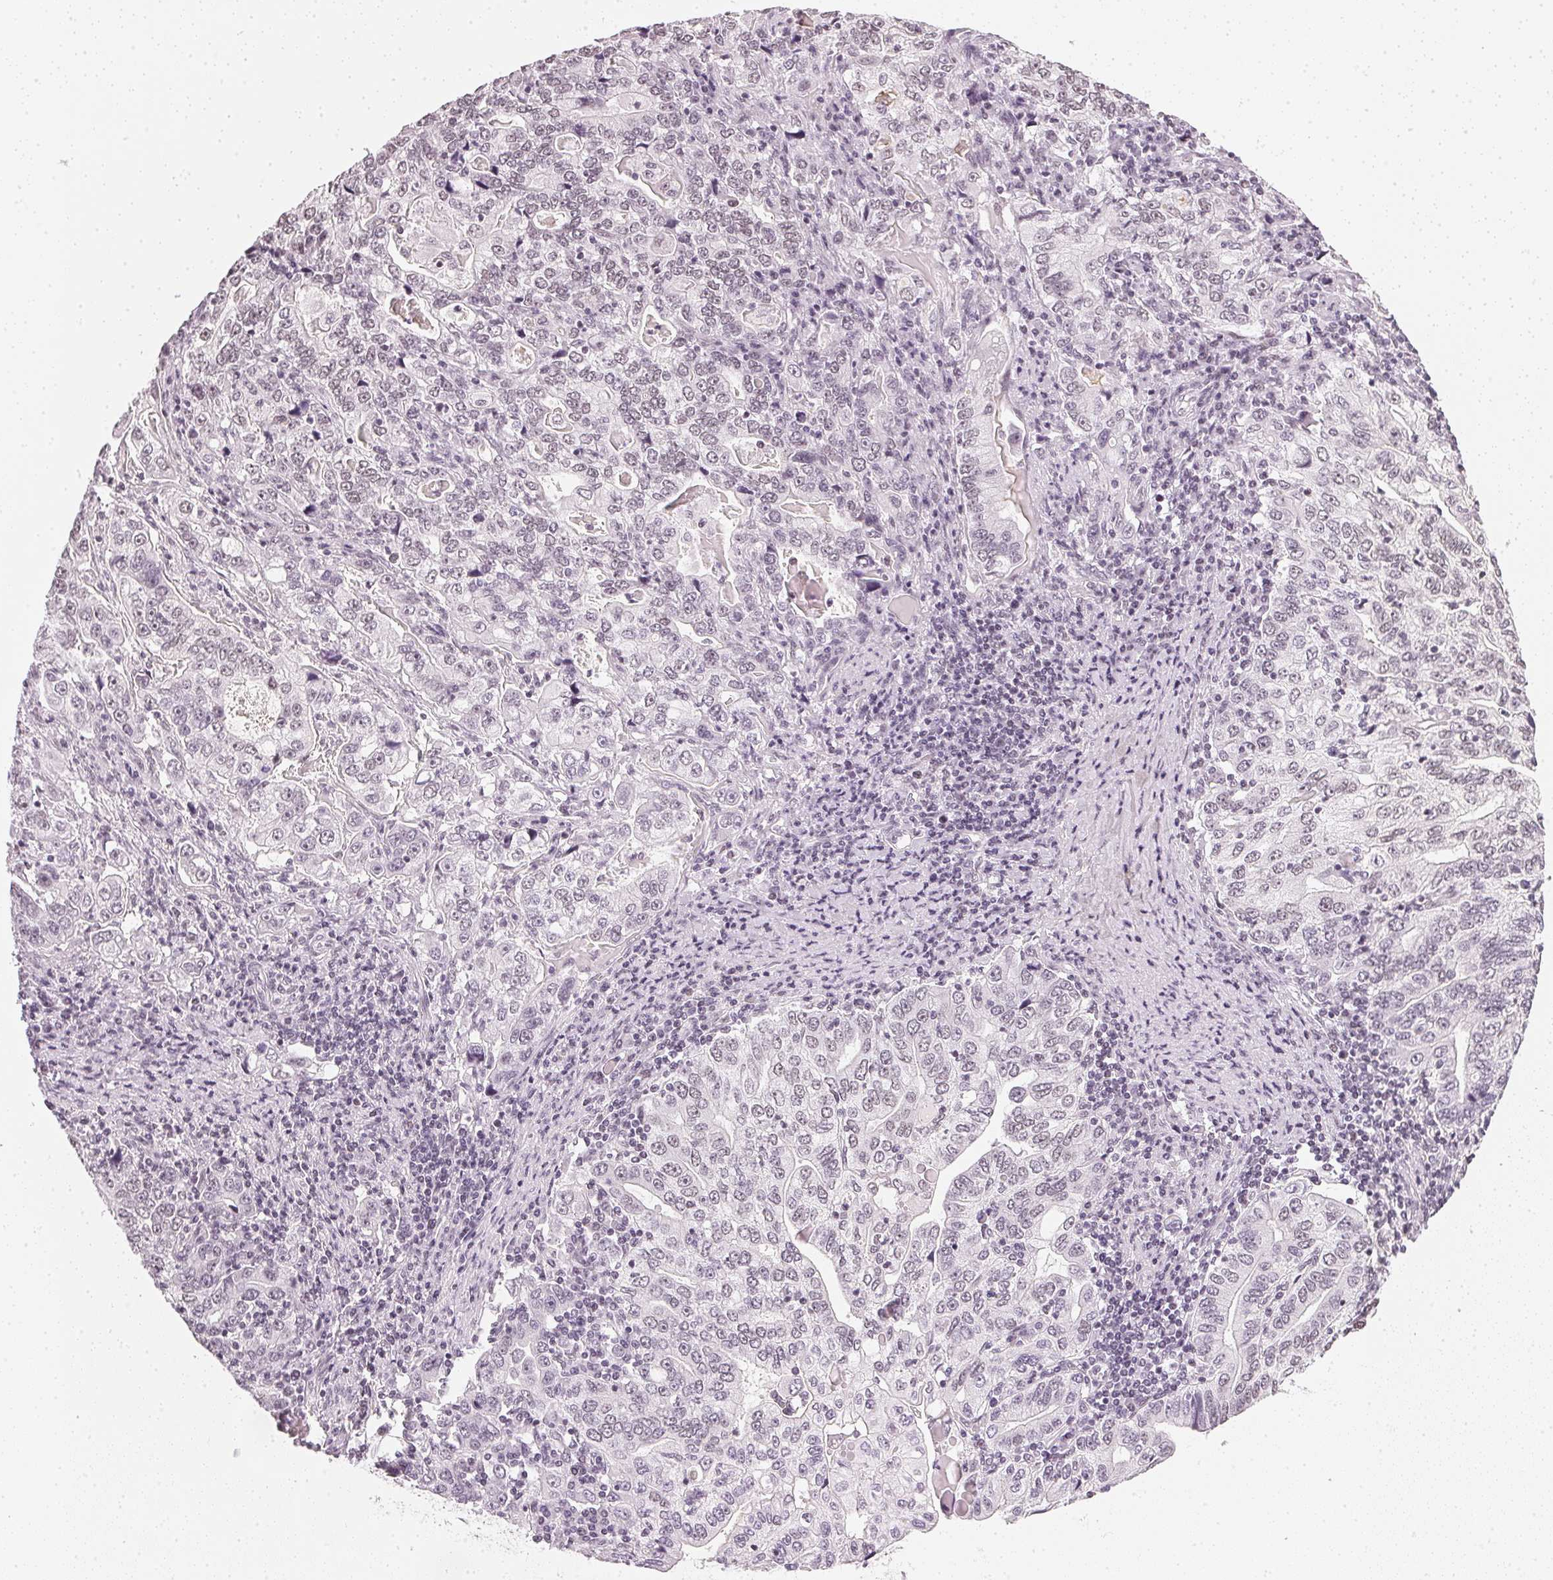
{"staining": {"intensity": "negative", "quantity": "none", "location": "none"}, "tissue": "stomach cancer", "cell_type": "Tumor cells", "image_type": "cancer", "snomed": [{"axis": "morphology", "description": "Adenocarcinoma, NOS"}, {"axis": "topography", "description": "Stomach, lower"}], "caption": "Photomicrograph shows no significant protein staining in tumor cells of stomach adenocarcinoma.", "gene": "DNAJC6", "patient": {"sex": "female", "age": 72}}